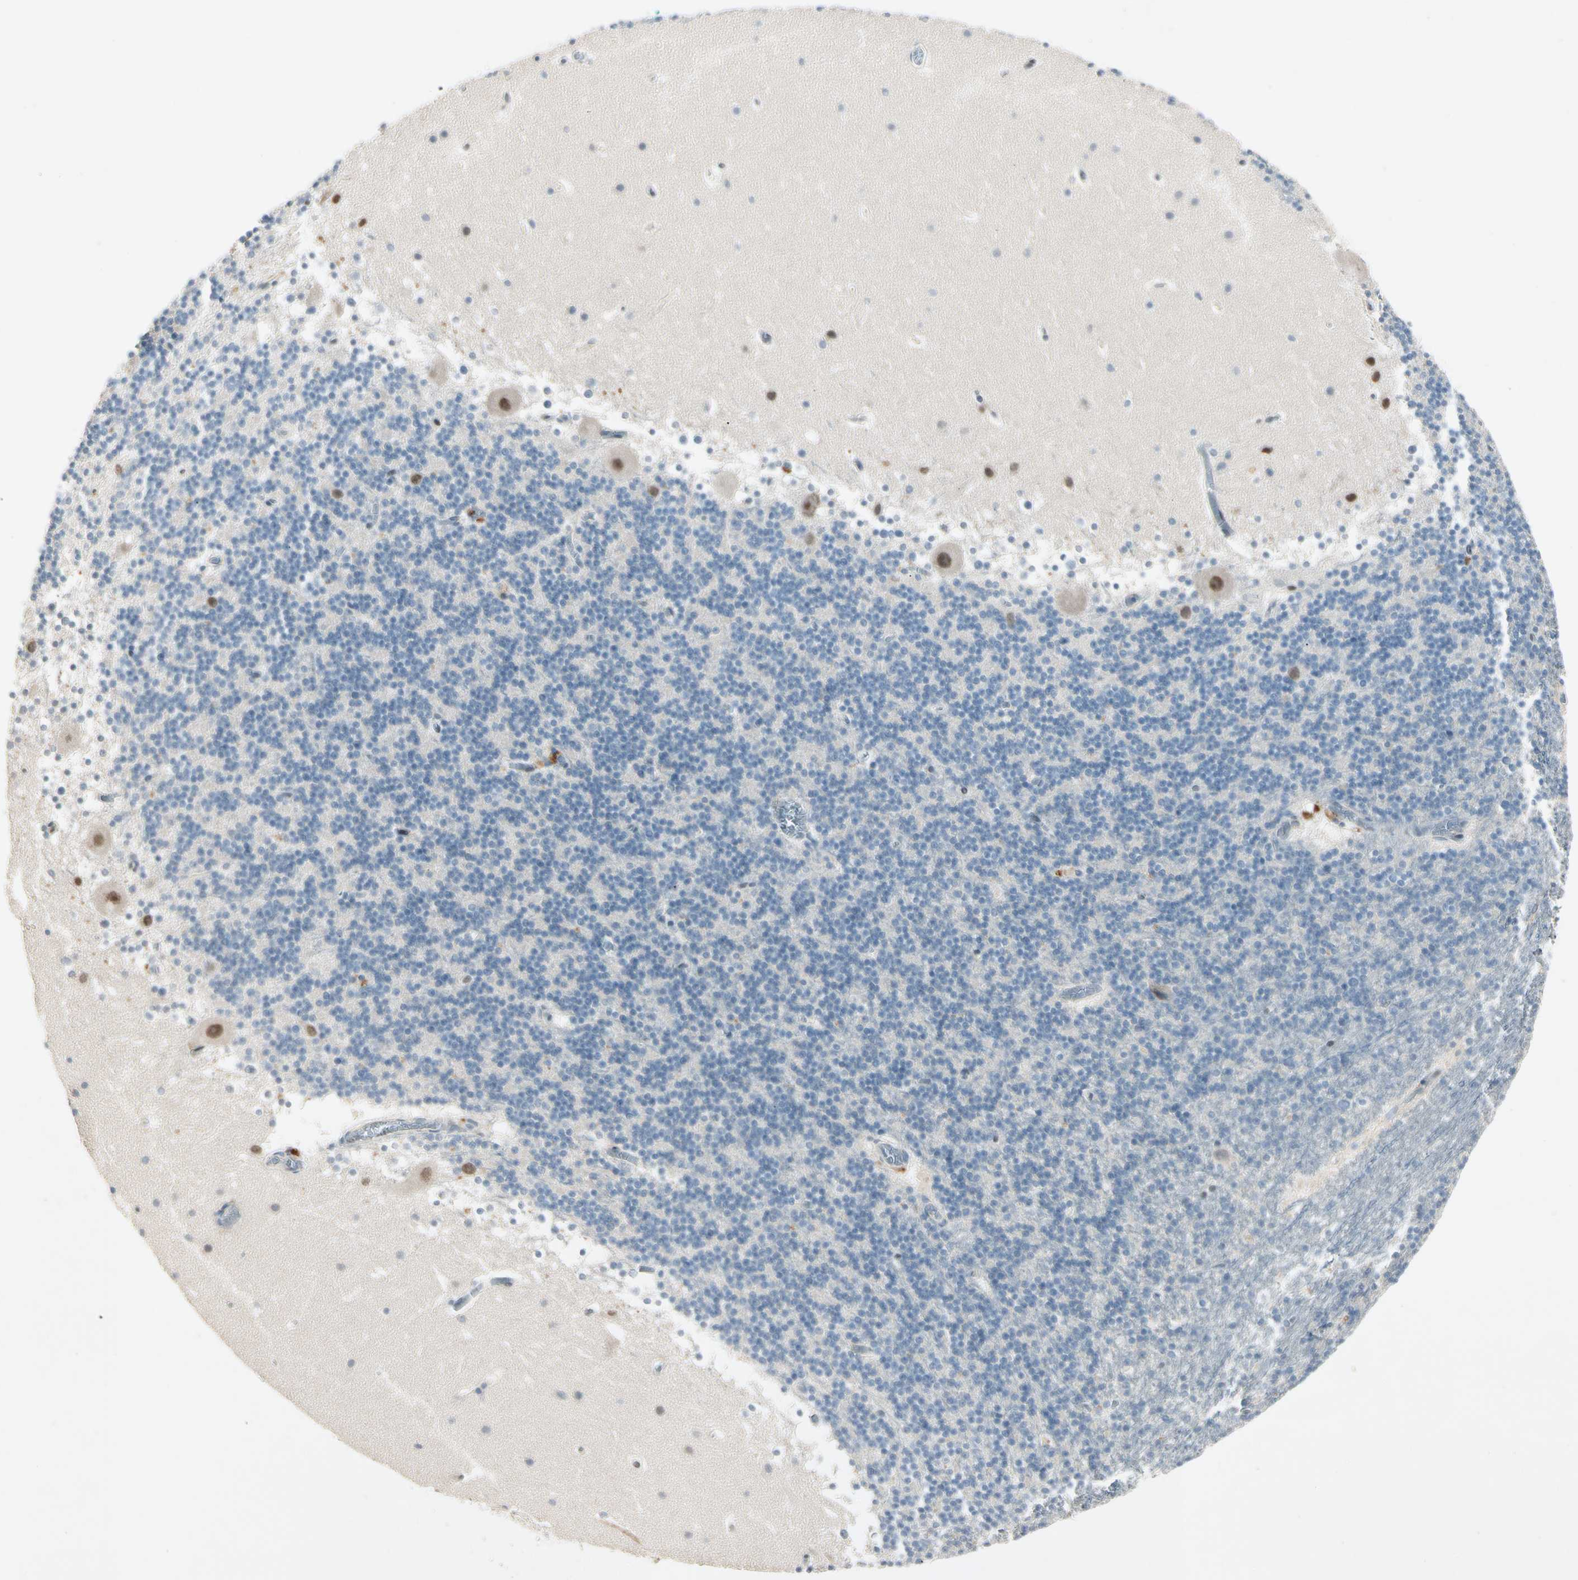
{"staining": {"intensity": "moderate", "quantity": "<25%", "location": "cytoplasmic/membranous"}, "tissue": "cerebellum", "cell_type": "Cells in granular layer", "image_type": "normal", "snomed": [{"axis": "morphology", "description": "Normal tissue, NOS"}, {"axis": "topography", "description": "Cerebellum"}], "caption": "Protein staining reveals moderate cytoplasmic/membranous expression in about <25% of cells in granular layer in unremarkable cerebellum.", "gene": "IL1R1", "patient": {"sex": "male", "age": 45}}